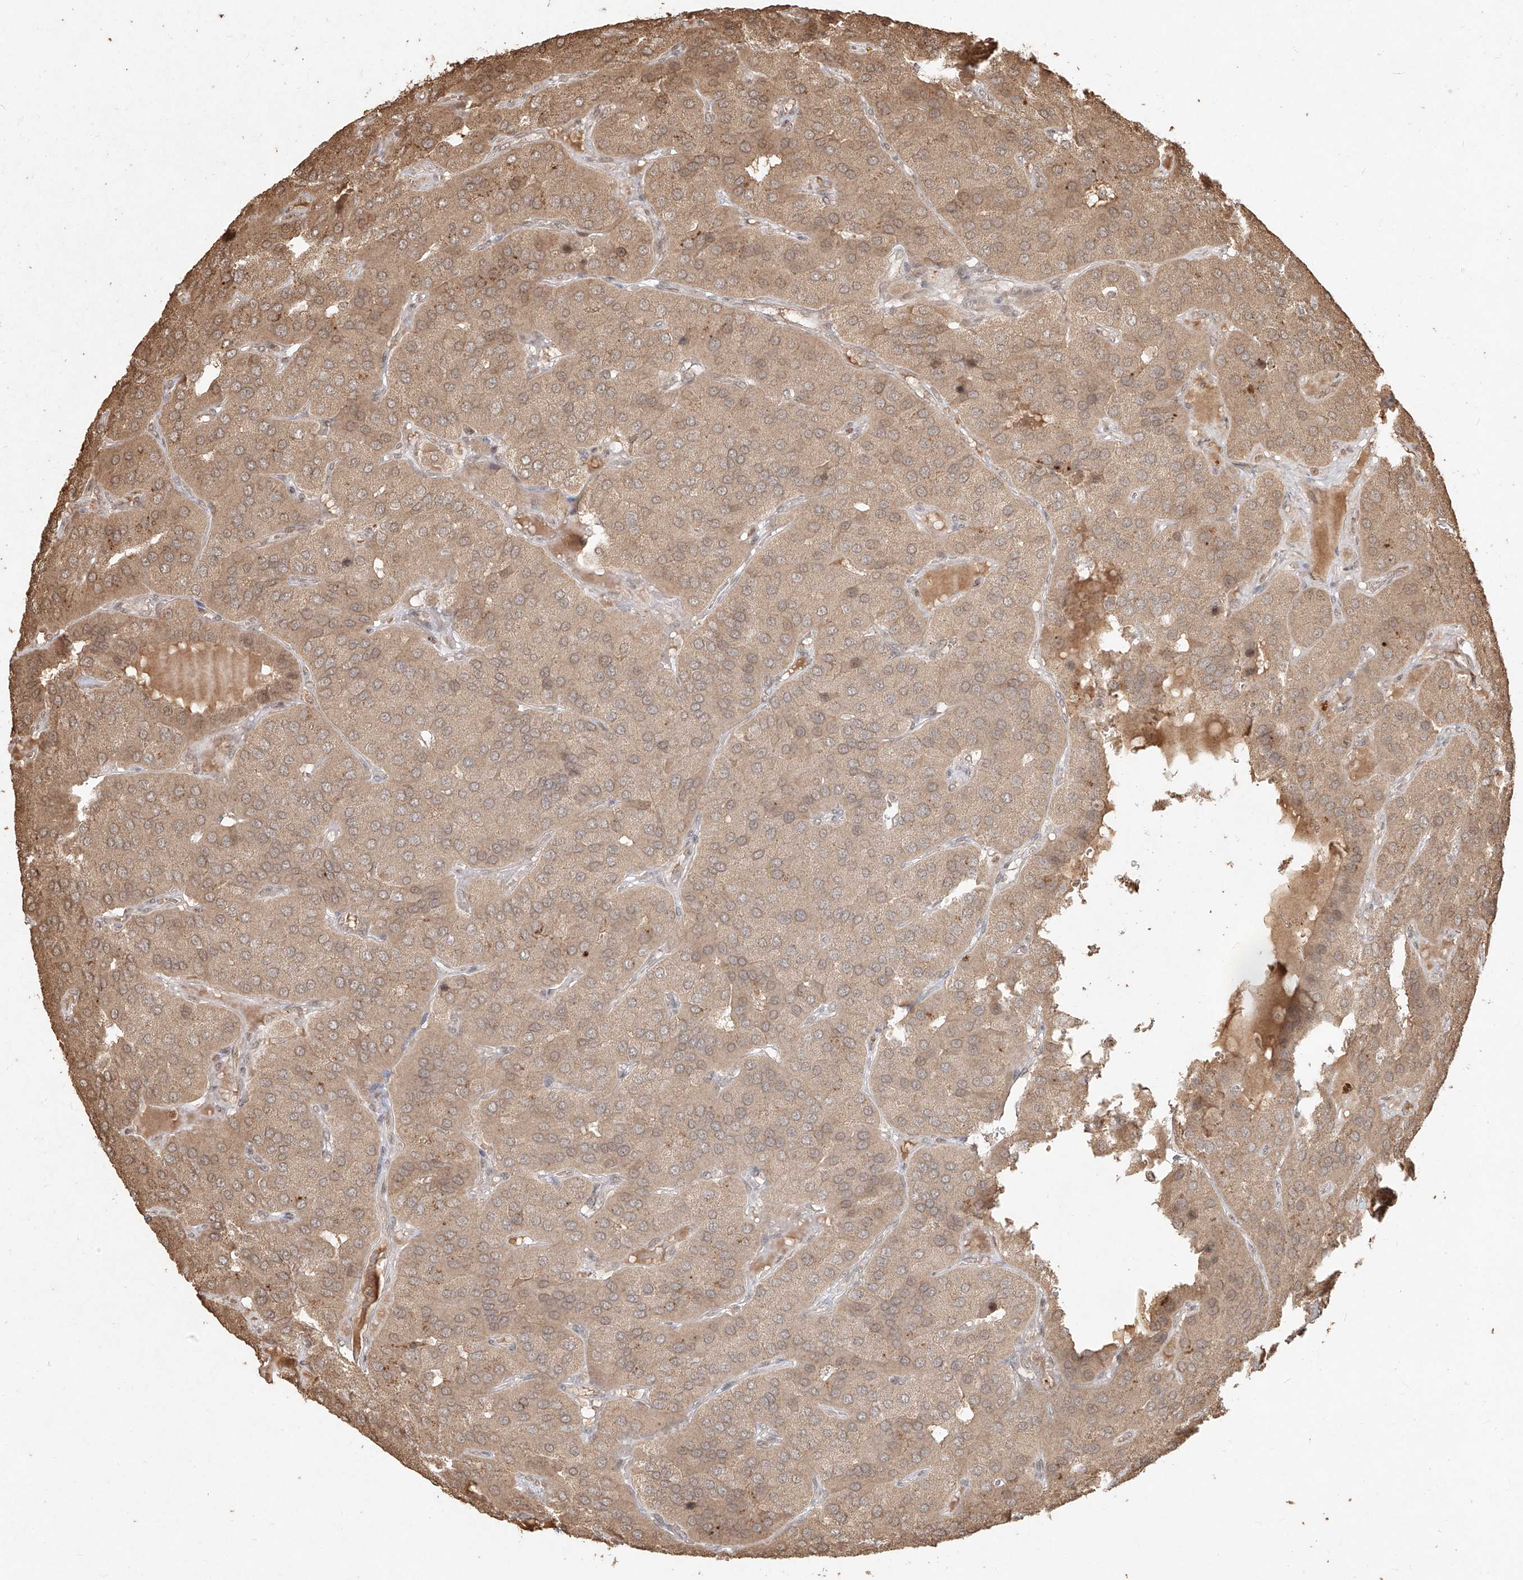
{"staining": {"intensity": "weak", "quantity": ">75%", "location": "cytoplasmic/membranous"}, "tissue": "parathyroid gland", "cell_type": "Glandular cells", "image_type": "normal", "snomed": [{"axis": "morphology", "description": "Normal tissue, NOS"}, {"axis": "morphology", "description": "Adenoma, NOS"}, {"axis": "topography", "description": "Parathyroid gland"}], "caption": "Unremarkable parathyroid gland exhibits weak cytoplasmic/membranous expression in about >75% of glandular cells, visualized by immunohistochemistry.", "gene": "UBE2K", "patient": {"sex": "female", "age": 86}}